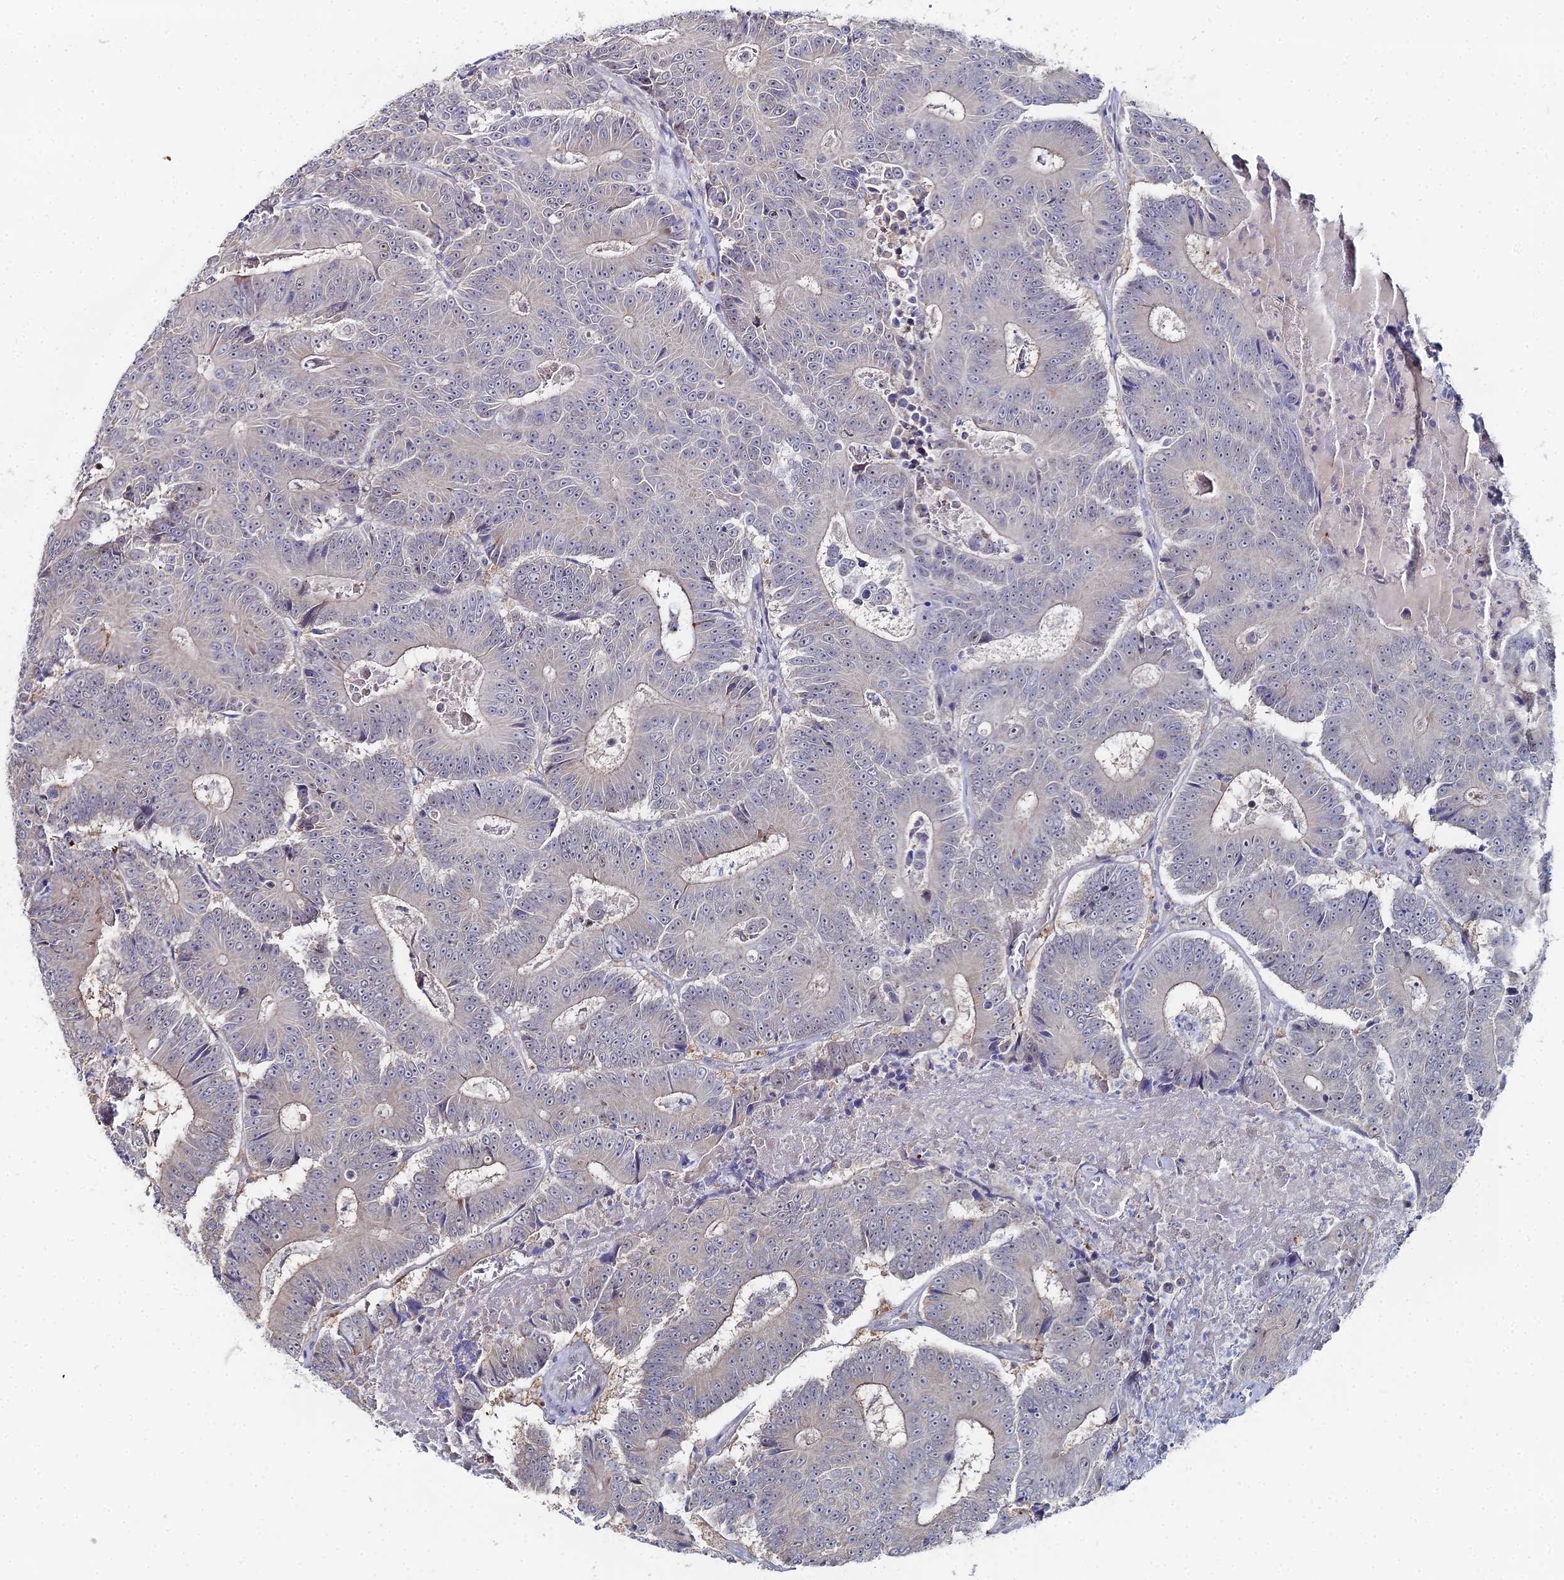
{"staining": {"intensity": "negative", "quantity": "none", "location": "none"}, "tissue": "colorectal cancer", "cell_type": "Tumor cells", "image_type": "cancer", "snomed": [{"axis": "morphology", "description": "Adenocarcinoma, NOS"}, {"axis": "topography", "description": "Colon"}], "caption": "This is an immunohistochemistry photomicrograph of colorectal cancer. There is no positivity in tumor cells.", "gene": "THAP4", "patient": {"sex": "male", "age": 83}}